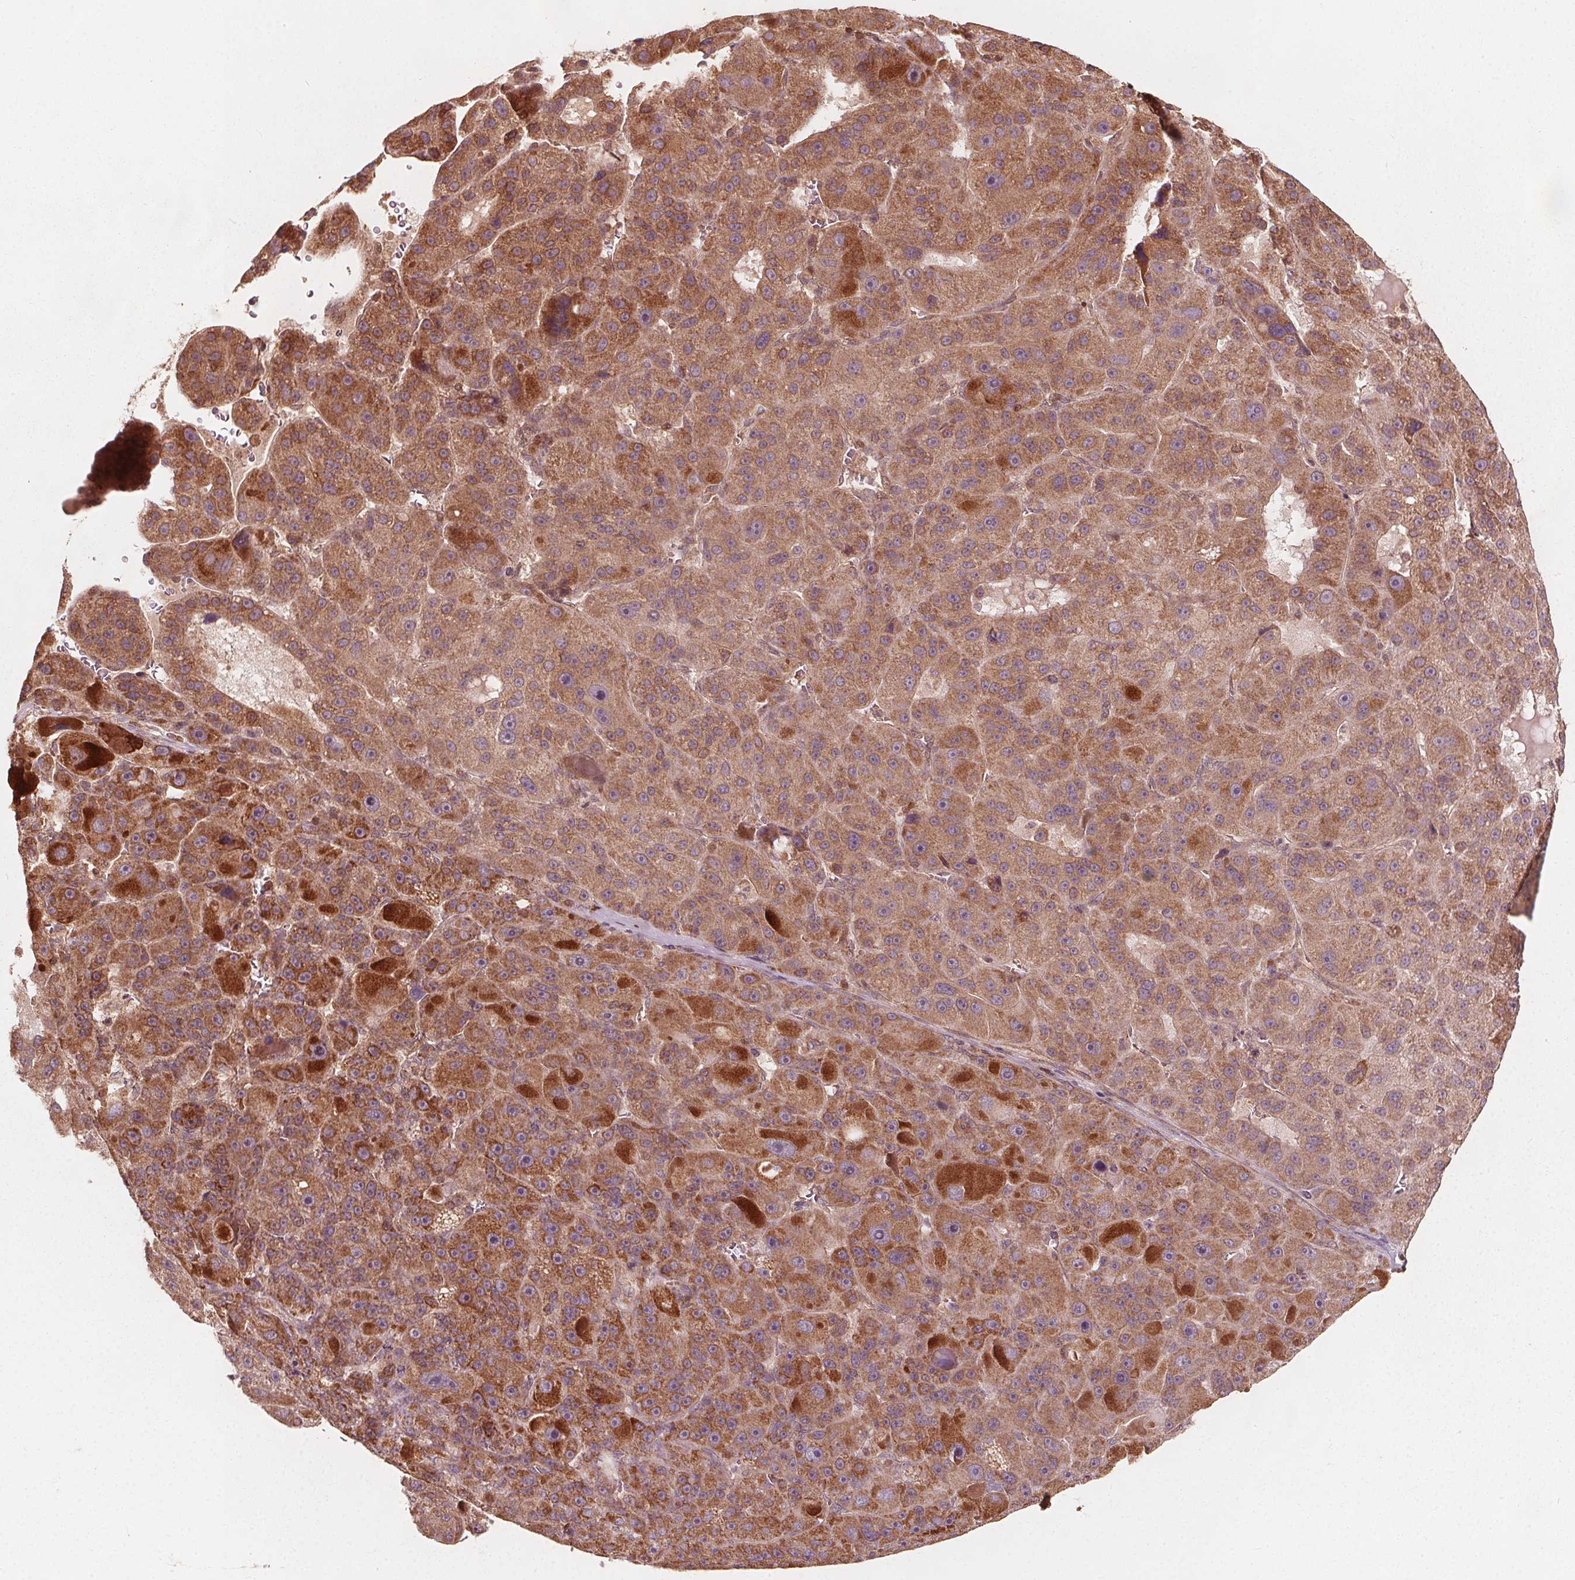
{"staining": {"intensity": "strong", "quantity": ">75%", "location": "cytoplasmic/membranous"}, "tissue": "liver cancer", "cell_type": "Tumor cells", "image_type": "cancer", "snomed": [{"axis": "morphology", "description": "Carcinoma, Hepatocellular, NOS"}, {"axis": "topography", "description": "Liver"}], "caption": "Brown immunohistochemical staining in human liver hepatocellular carcinoma reveals strong cytoplasmic/membranous positivity in about >75% of tumor cells.", "gene": "AIP", "patient": {"sex": "male", "age": 76}}